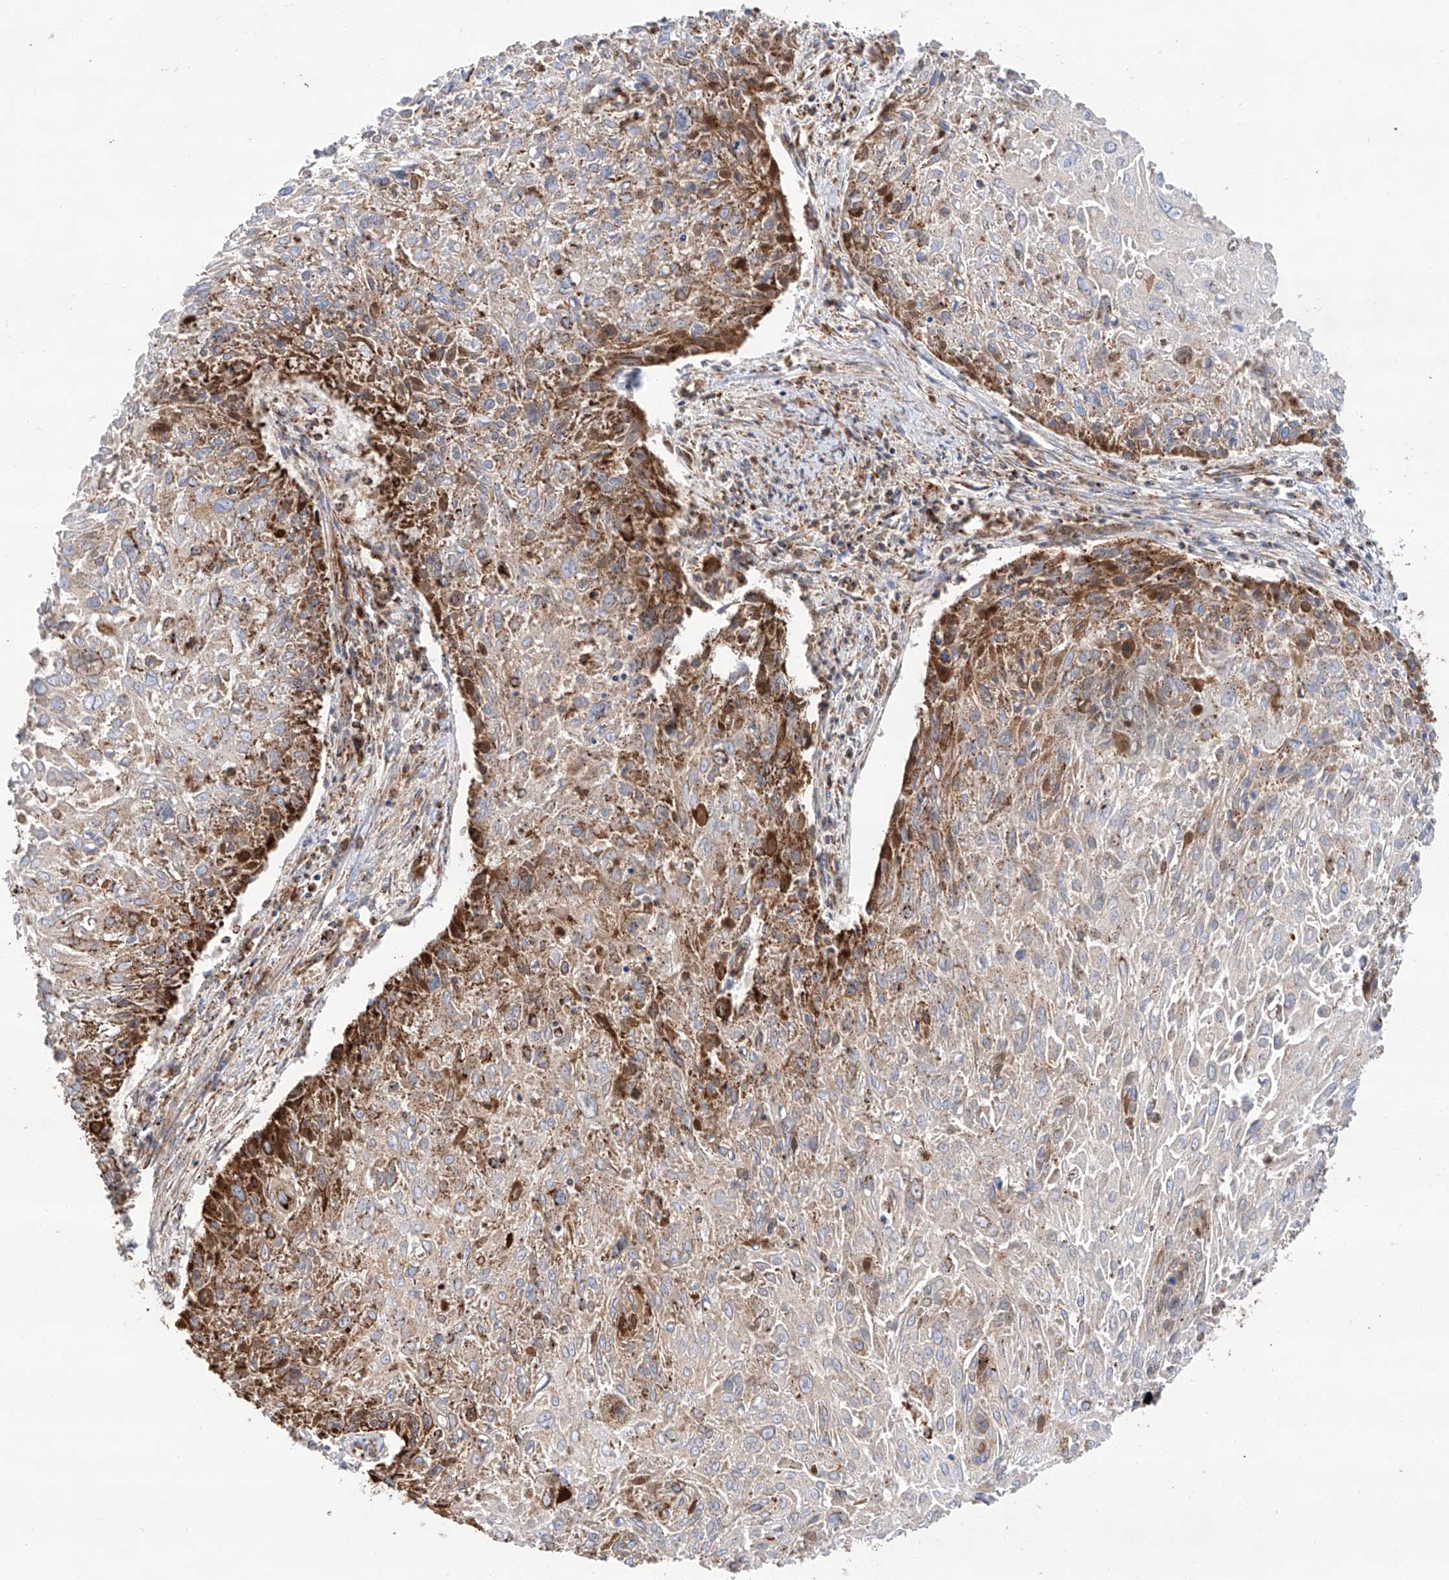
{"staining": {"intensity": "strong", "quantity": "25%-75%", "location": "cytoplasmic/membranous"}, "tissue": "cervical cancer", "cell_type": "Tumor cells", "image_type": "cancer", "snomed": [{"axis": "morphology", "description": "Squamous cell carcinoma, NOS"}, {"axis": "topography", "description": "Cervix"}], "caption": "IHC of human squamous cell carcinoma (cervical) demonstrates high levels of strong cytoplasmic/membranous staining in approximately 25%-75% of tumor cells.", "gene": "TTC27", "patient": {"sex": "female", "age": 51}}